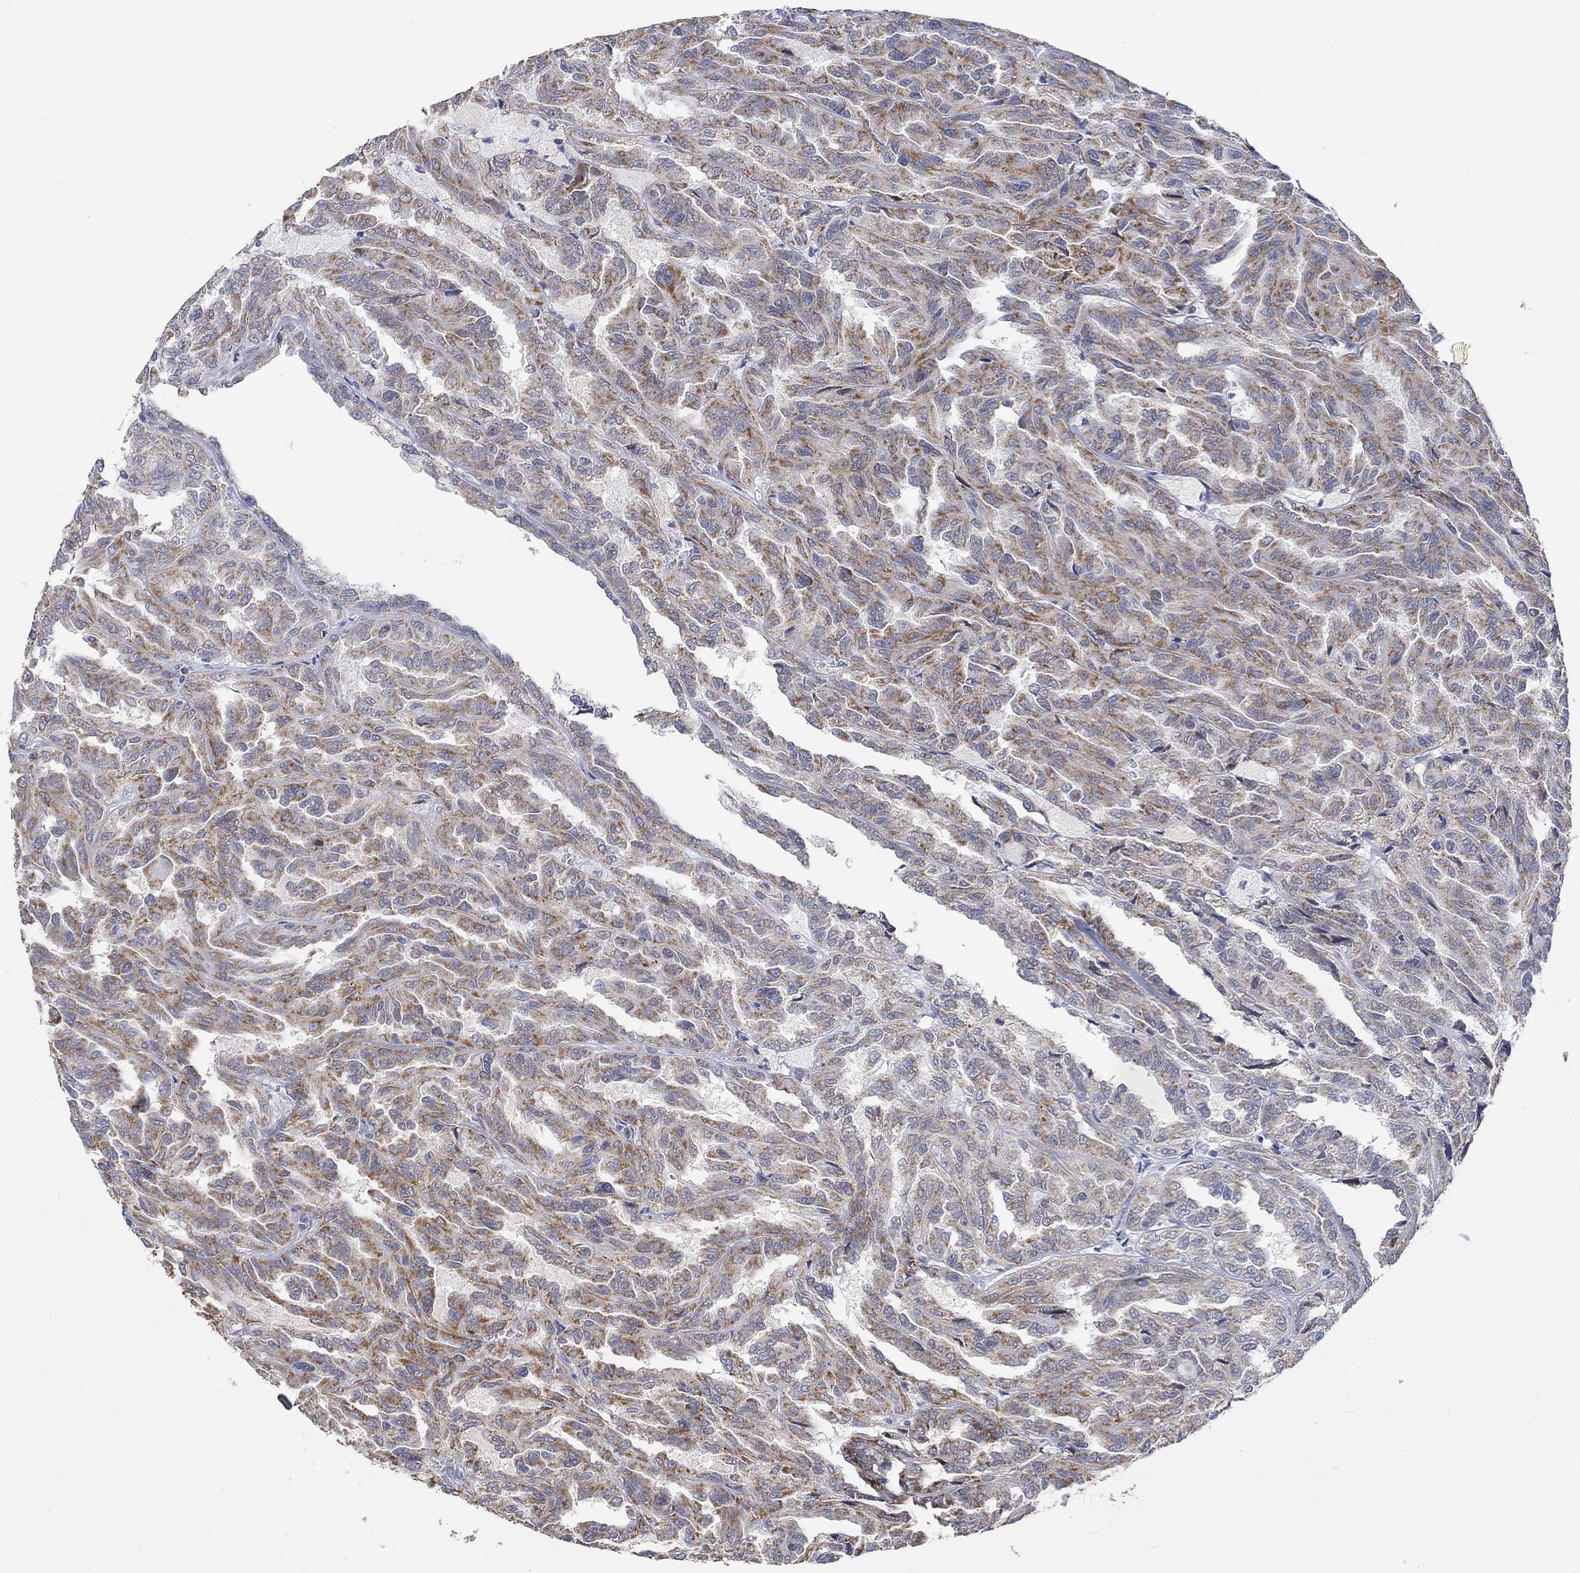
{"staining": {"intensity": "moderate", "quantity": "25%-75%", "location": "cytoplasmic/membranous"}, "tissue": "renal cancer", "cell_type": "Tumor cells", "image_type": "cancer", "snomed": [{"axis": "morphology", "description": "Adenocarcinoma, NOS"}, {"axis": "topography", "description": "Kidney"}], "caption": "Immunohistochemistry (IHC) micrograph of renal cancer (adenocarcinoma) stained for a protein (brown), which demonstrates medium levels of moderate cytoplasmic/membranous staining in approximately 25%-75% of tumor cells.", "gene": "SLC48A1", "patient": {"sex": "male", "age": 79}}